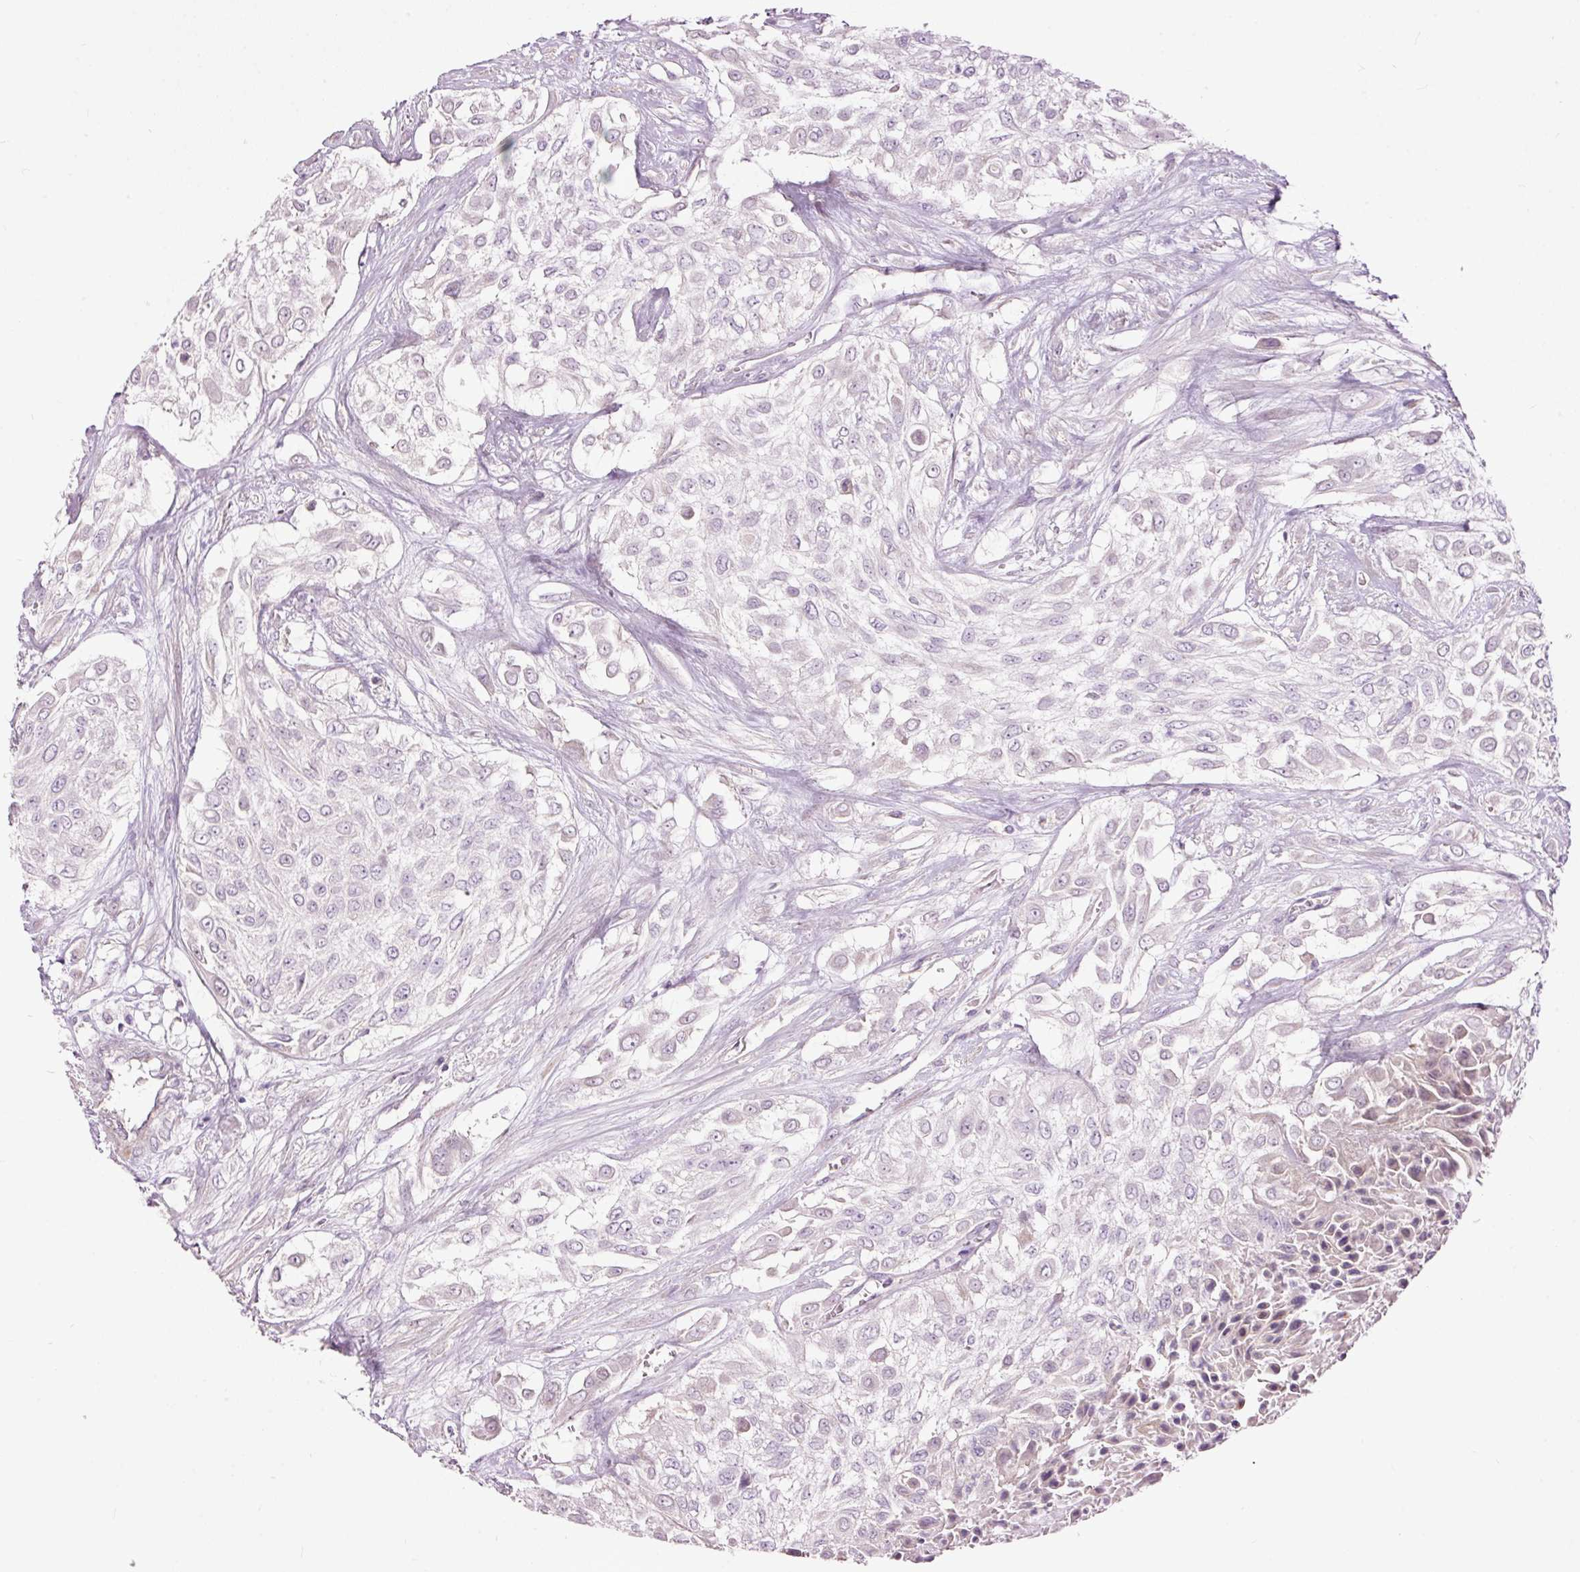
{"staining": {"intensity": "negative", "quantity": "none", "location": "none"}, "tissue": "urothelial cancer", "cell_type": "Tumor cells", "image_type": "cancer", "snomed": [{"axis": "morphology", "description": "Urothelial carcinoma, High grade"}, {"axis": "topography", "description": "Urinary bladder"}], "caption": "This is an immunohistochemistry (IHC) image of urothelial cancer. There is no expression in tumor cells.", "gene": "FCRL4", "patient": {"sex": "male", "age": 57}}